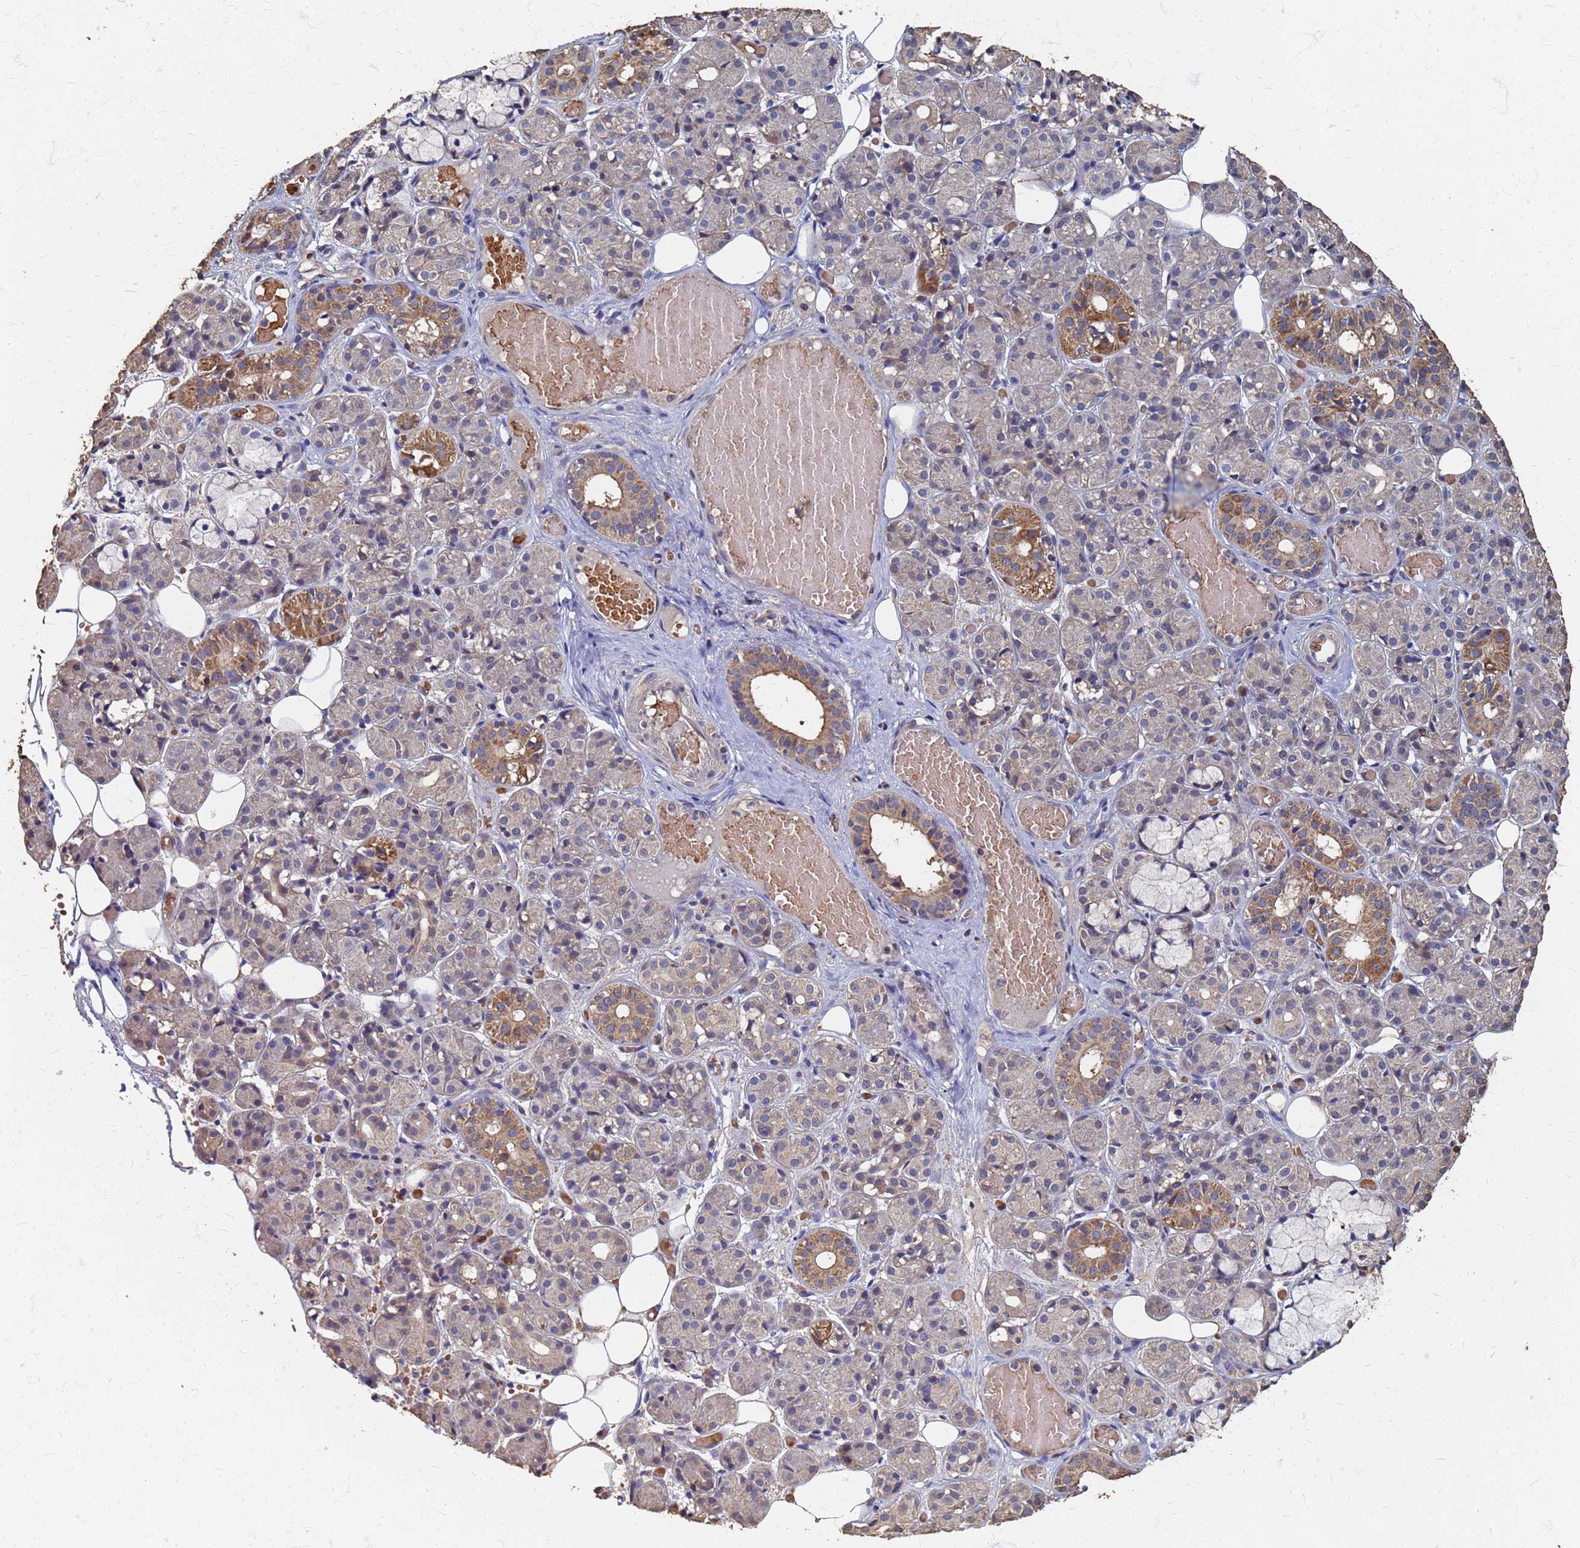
{"staining": {"intensity": "moderate", "quantity": "<25%", "location": "cytoplasmic/membranous"}, "tissue": "salivary gland", "cell_type": "Glandular cells", "image_type": "normal", "snomed": [{"axis": "morphology", "description": "Normal tissue, NOS"}, {"axis": "topography", "description": "Salivary gland"}], "caption": "Benign salivary gland displays moderate cytoplasmic/membranous staining in about <25% of glandular cells, visualized by immunohistochemistry. Immunohistochemistry (ihc) stains the protein in brown and the nuclei are stained blue.", "gene": "DPH5", "patient": {"sex": "male", "age": 63}}